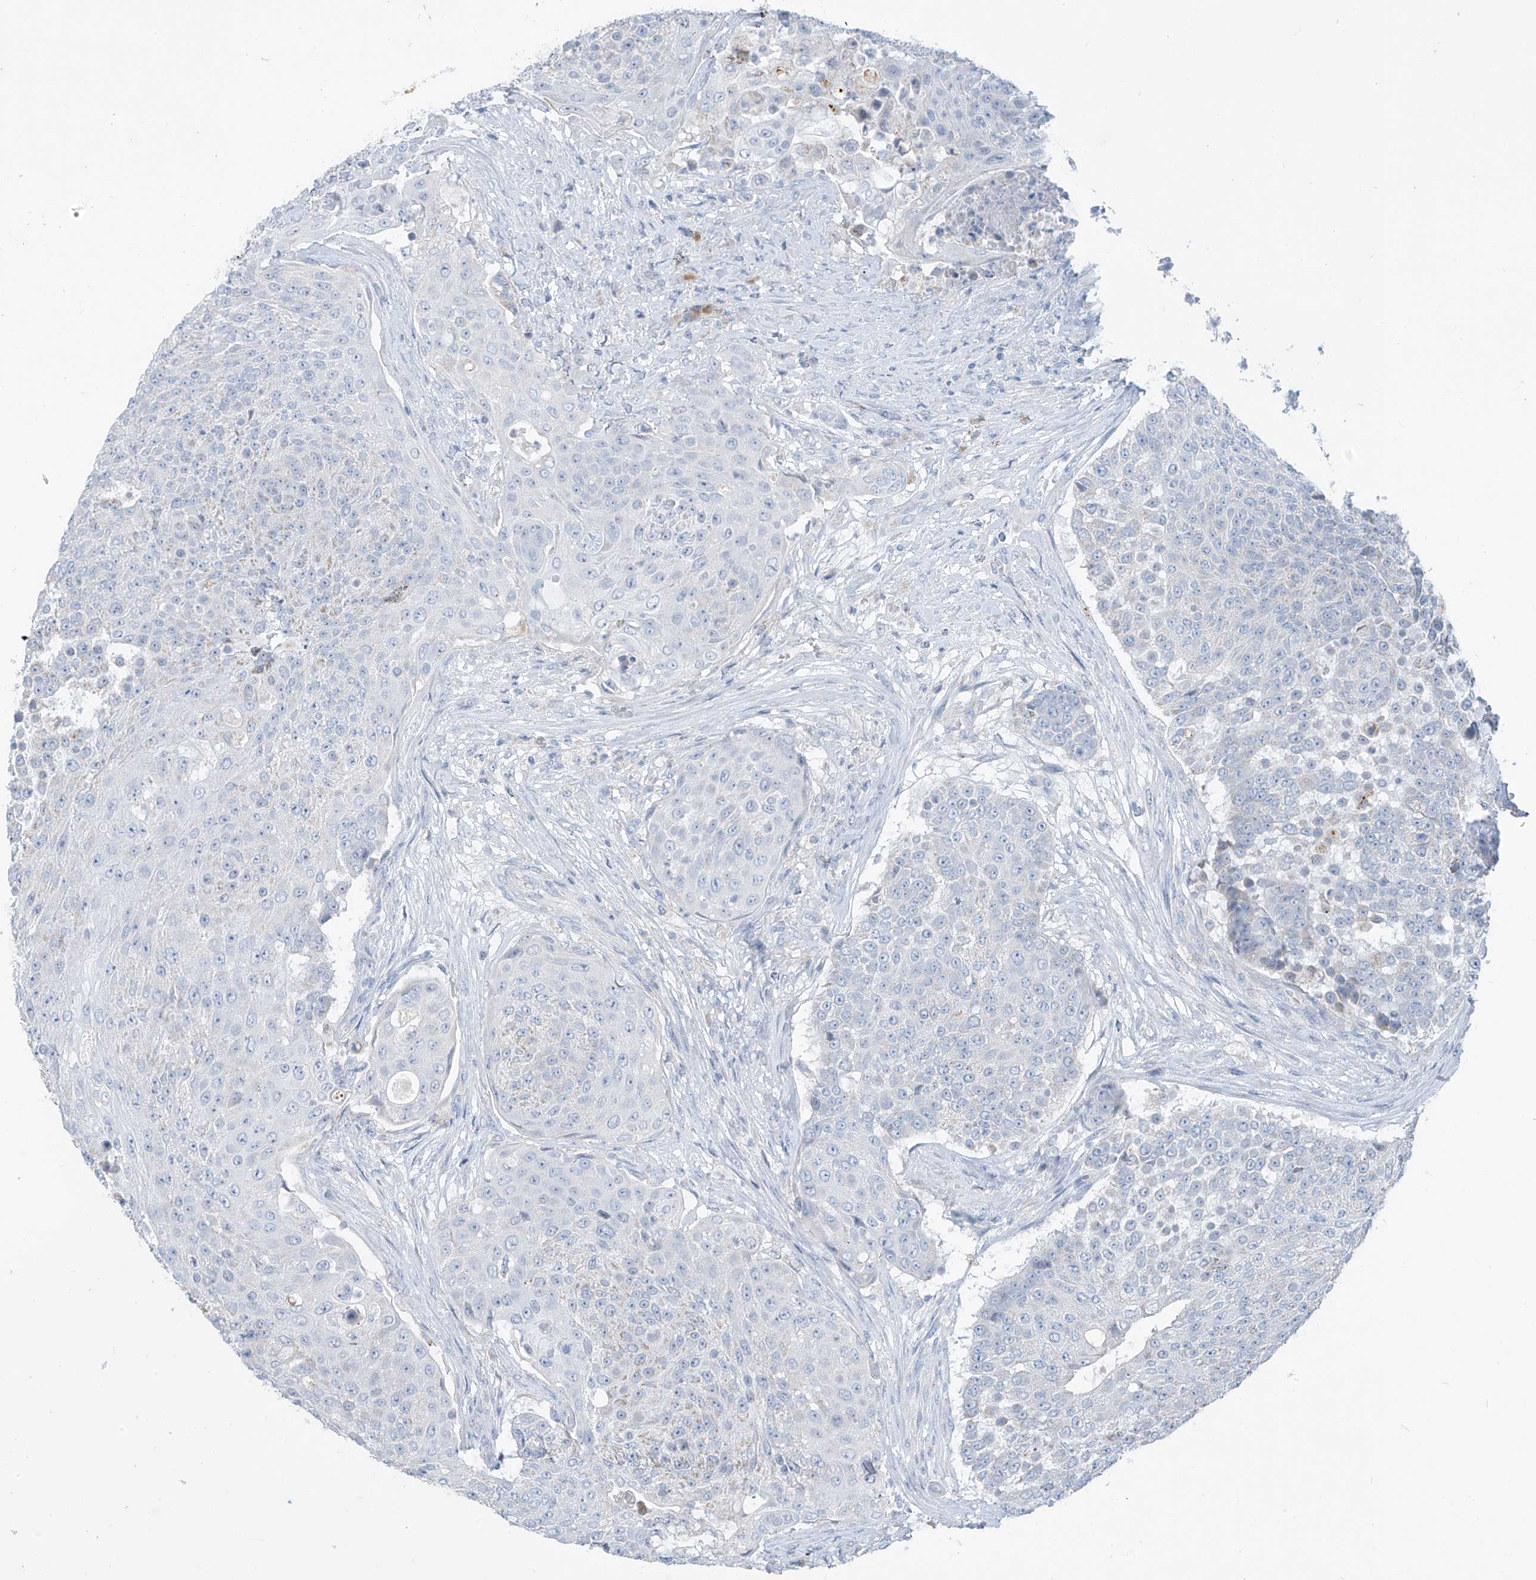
{"staining": {"intensity": "negative", "quantity": "none", "location": "none"}, "tissue": "urothelial cancer", "cell_type": "Tumor cells", "image_type": "cancer", "snomed": [{"axis": "morphology", "description": "Urothelial carcinoma, High grade"}, {"axis": "topography", "description": "Urinary bladder"}], "caption": "A histopathology image of urothelial cancer stained for a protein demonstrates no brown staining in tumor cells.", "gene": "ZNF404", "patient": {"sex": "female", "age": 63}}